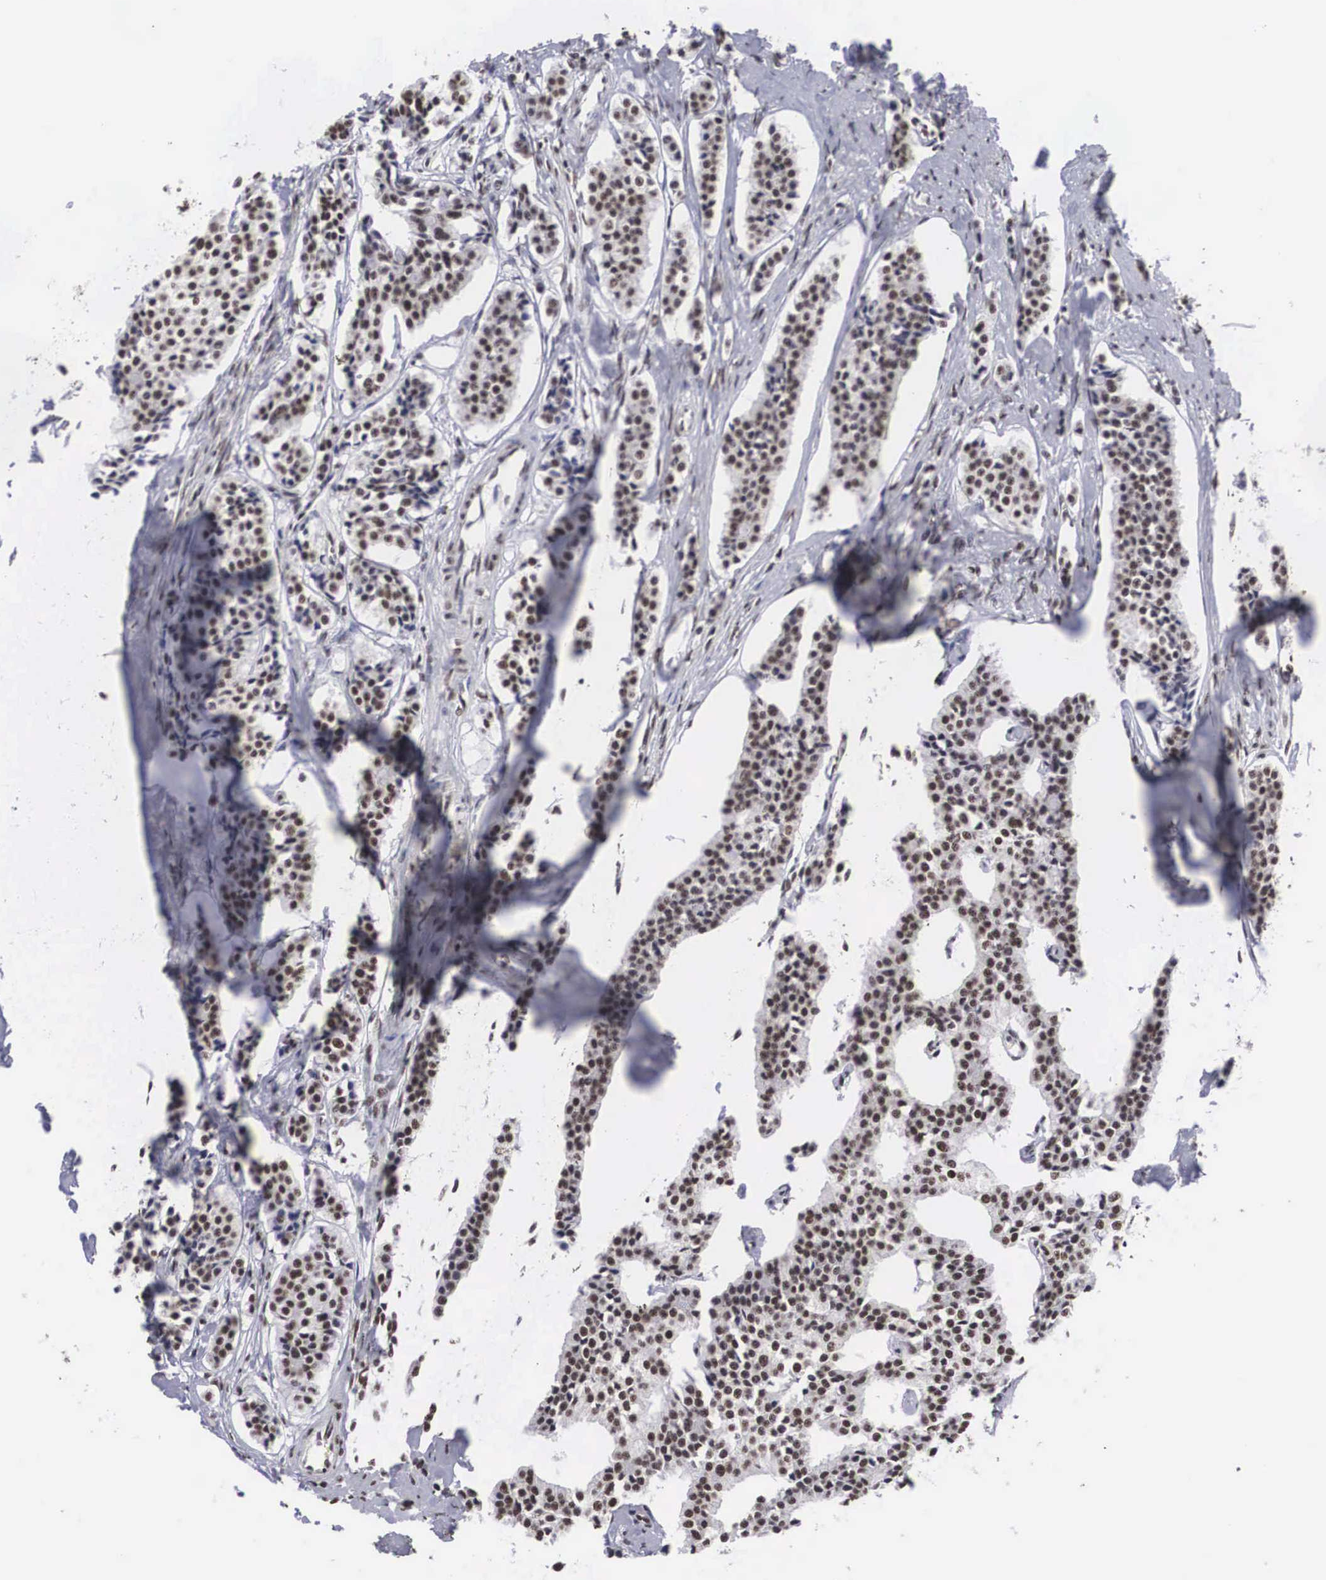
{"staining": {"intensity": "moderate", "quantity": ">75%", "location": "nuclear"}, "tissue": "carcinoid", "cell_type": "Tumor cells", "image_type": "cancer", "snomed": [{"axis": "morphology", "description": "Carcinoid, malignant, NOS"}, {"axis": "topography", "description": "Small intestine"}], "caption": "This is a photomicrograph of immunohistochemistry staining of carcinoid (malignant), which shows moderate positivity in the nuclear of tumor cells.", "gene": "ACIN1", "patient": {"sex": "male", "age": 63}}